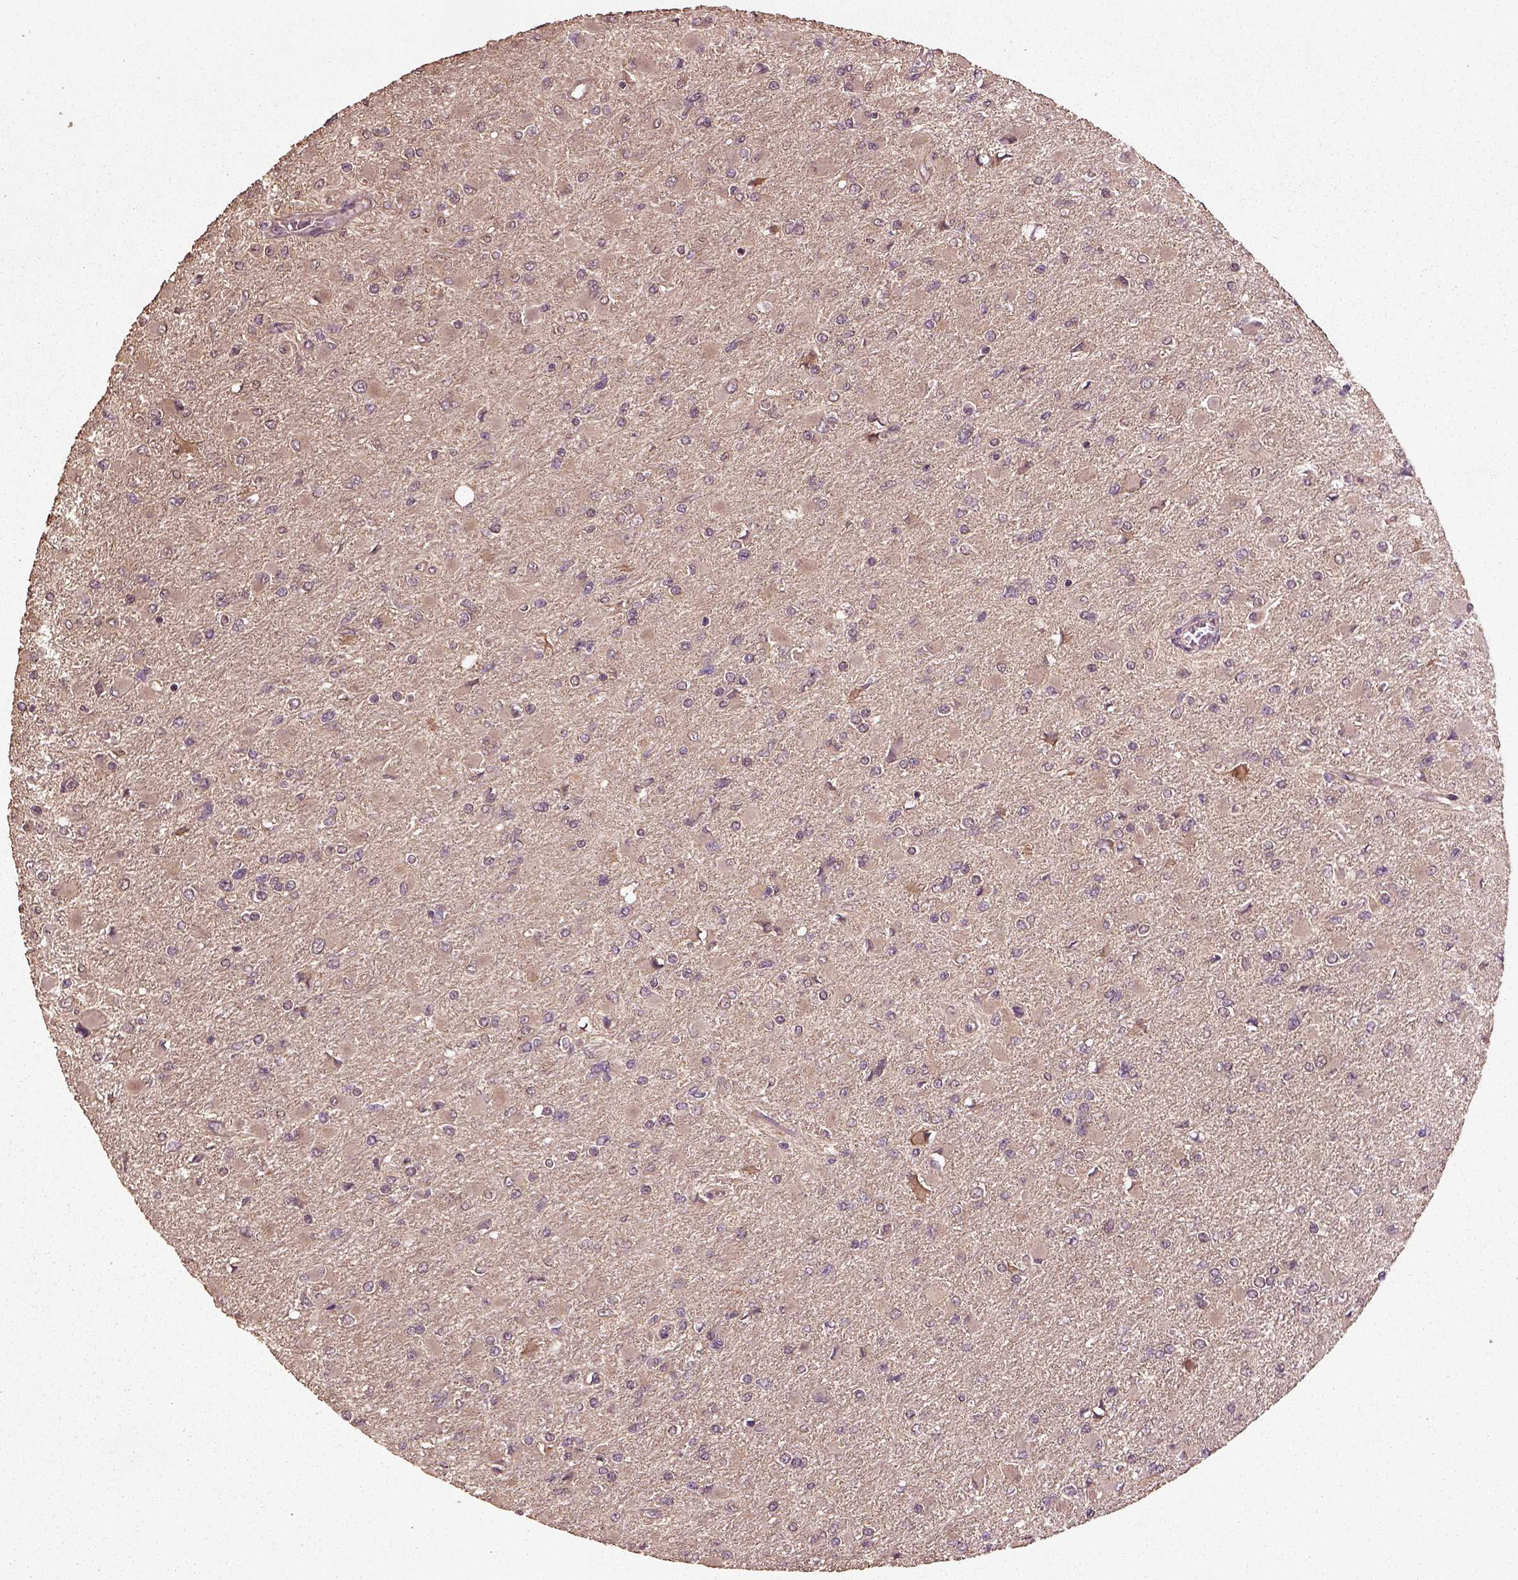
{"staining": {"intensity": "negative", "quantity": "none", "location": "none"}, "tissue": "glioma", "cell_type": "Tumor cells", "image_type": "cancer", "snomed": [{"axis": "morphology", "description": "Glioma, malignant, High grade"}, {"axis": "topography", "description": "Cerebral cortex"}], "caption": "An immunohistochemistry (IHC) image of malignant high-grade glioma is shown. There is no staining in tumor cells of malignant high-grade glioma.", "gene": "ERV3-1", "patient": {"sex": "female", "age": 36}}